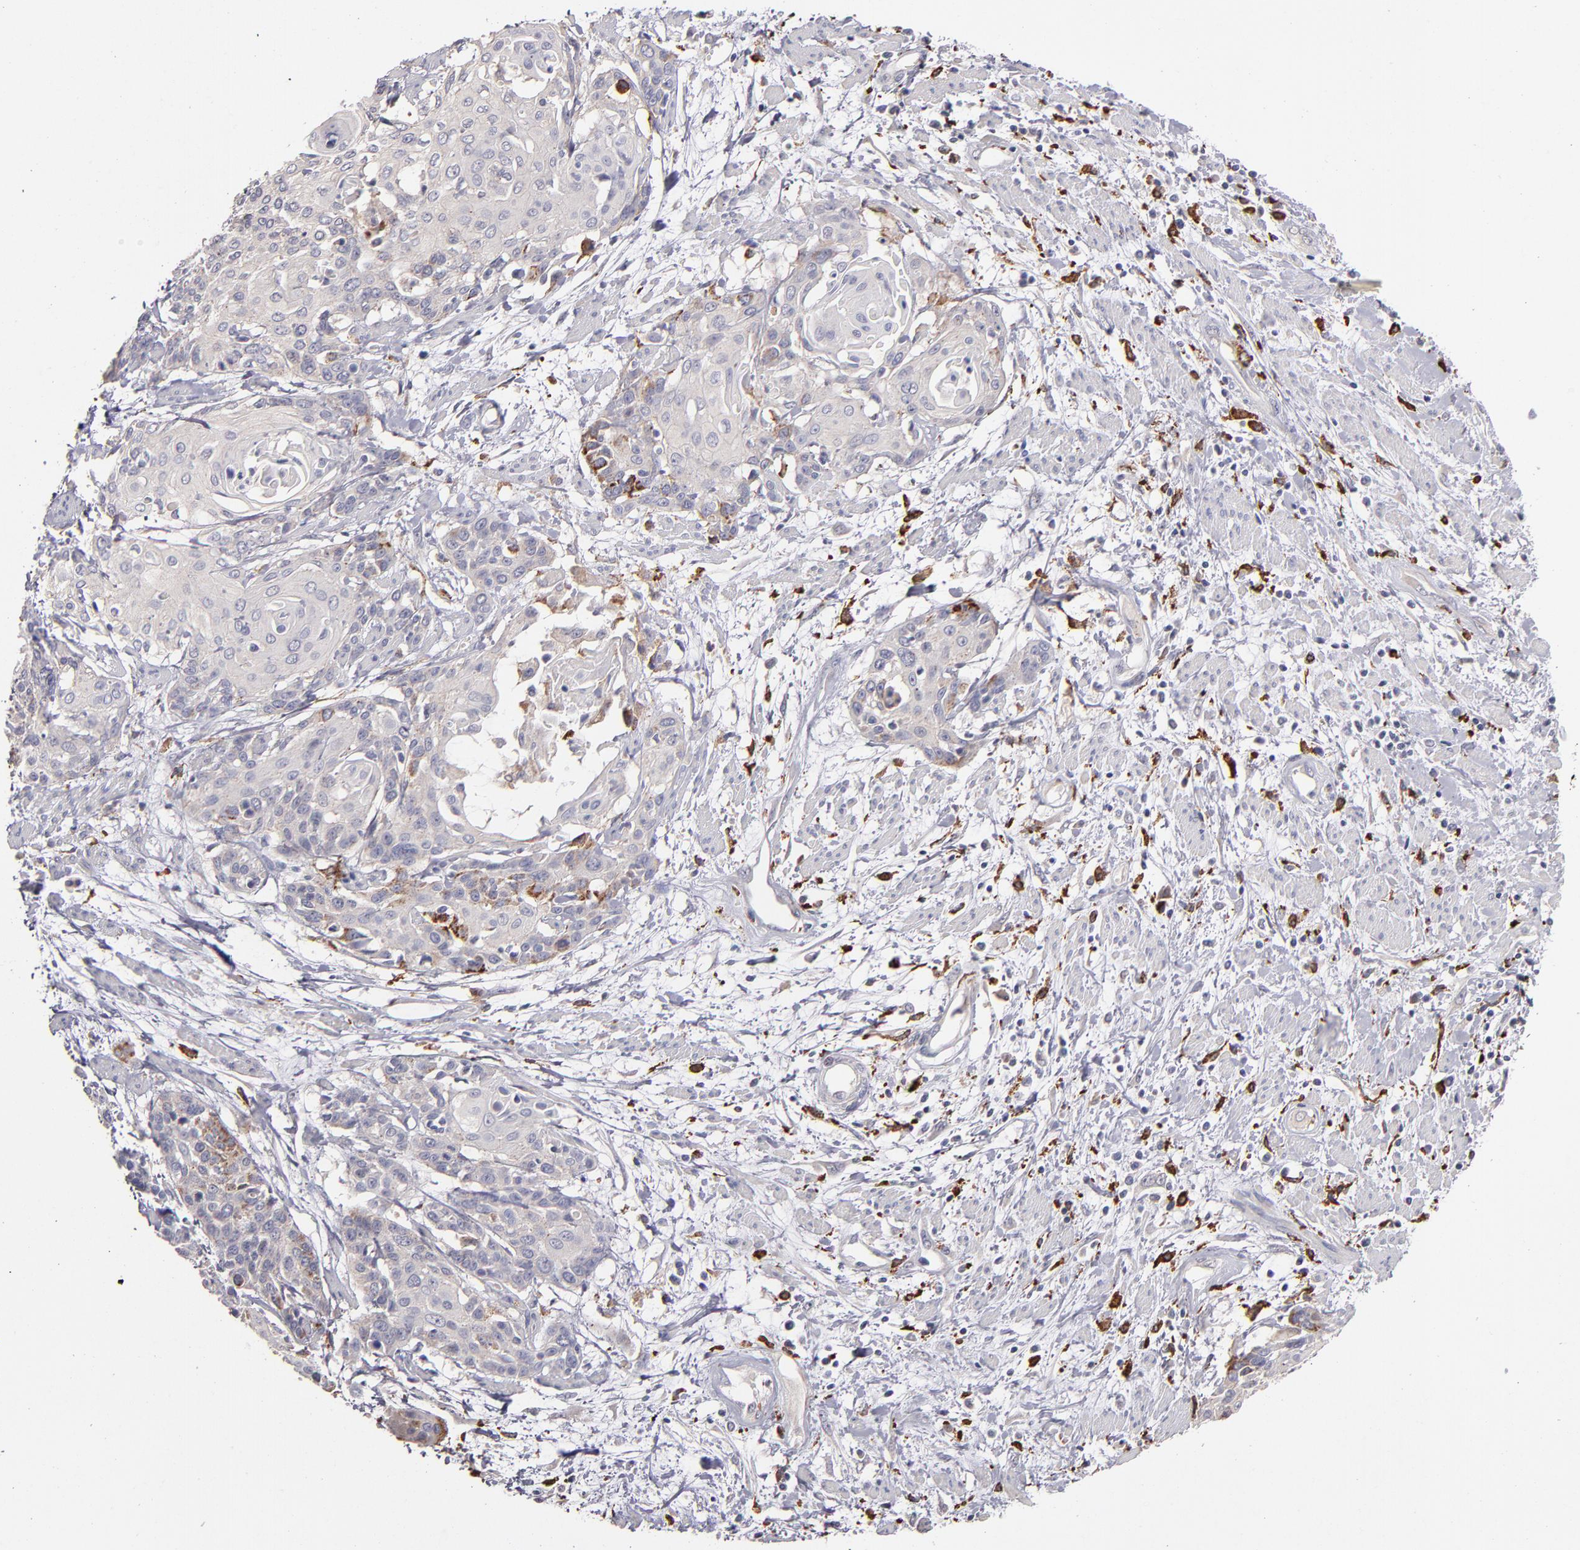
{"staining": {"intensity": "moderate", "quantity": "<25%", "location": "cytoplasmic/membranous"}, "tissue": "cervical cancer", "cell_type": "Tumor cells", "image_type": "cancer", "snomed": [{"axis": "morphology", "description": "Squamous cell carcinoma, NOS"}, {"axis": "topography", "description": "Cervix"}], "caption": "Protein analysis of cervical cancer (squamous cell carcinoma) tissue displays moderate cytoplasmic/membranous positivity in approximately <25% of tumor cells. (IHC, brightfield microscopy, high magnification).", "gene": "GLDC", "patient": {"sex": "female", "age": 57}}